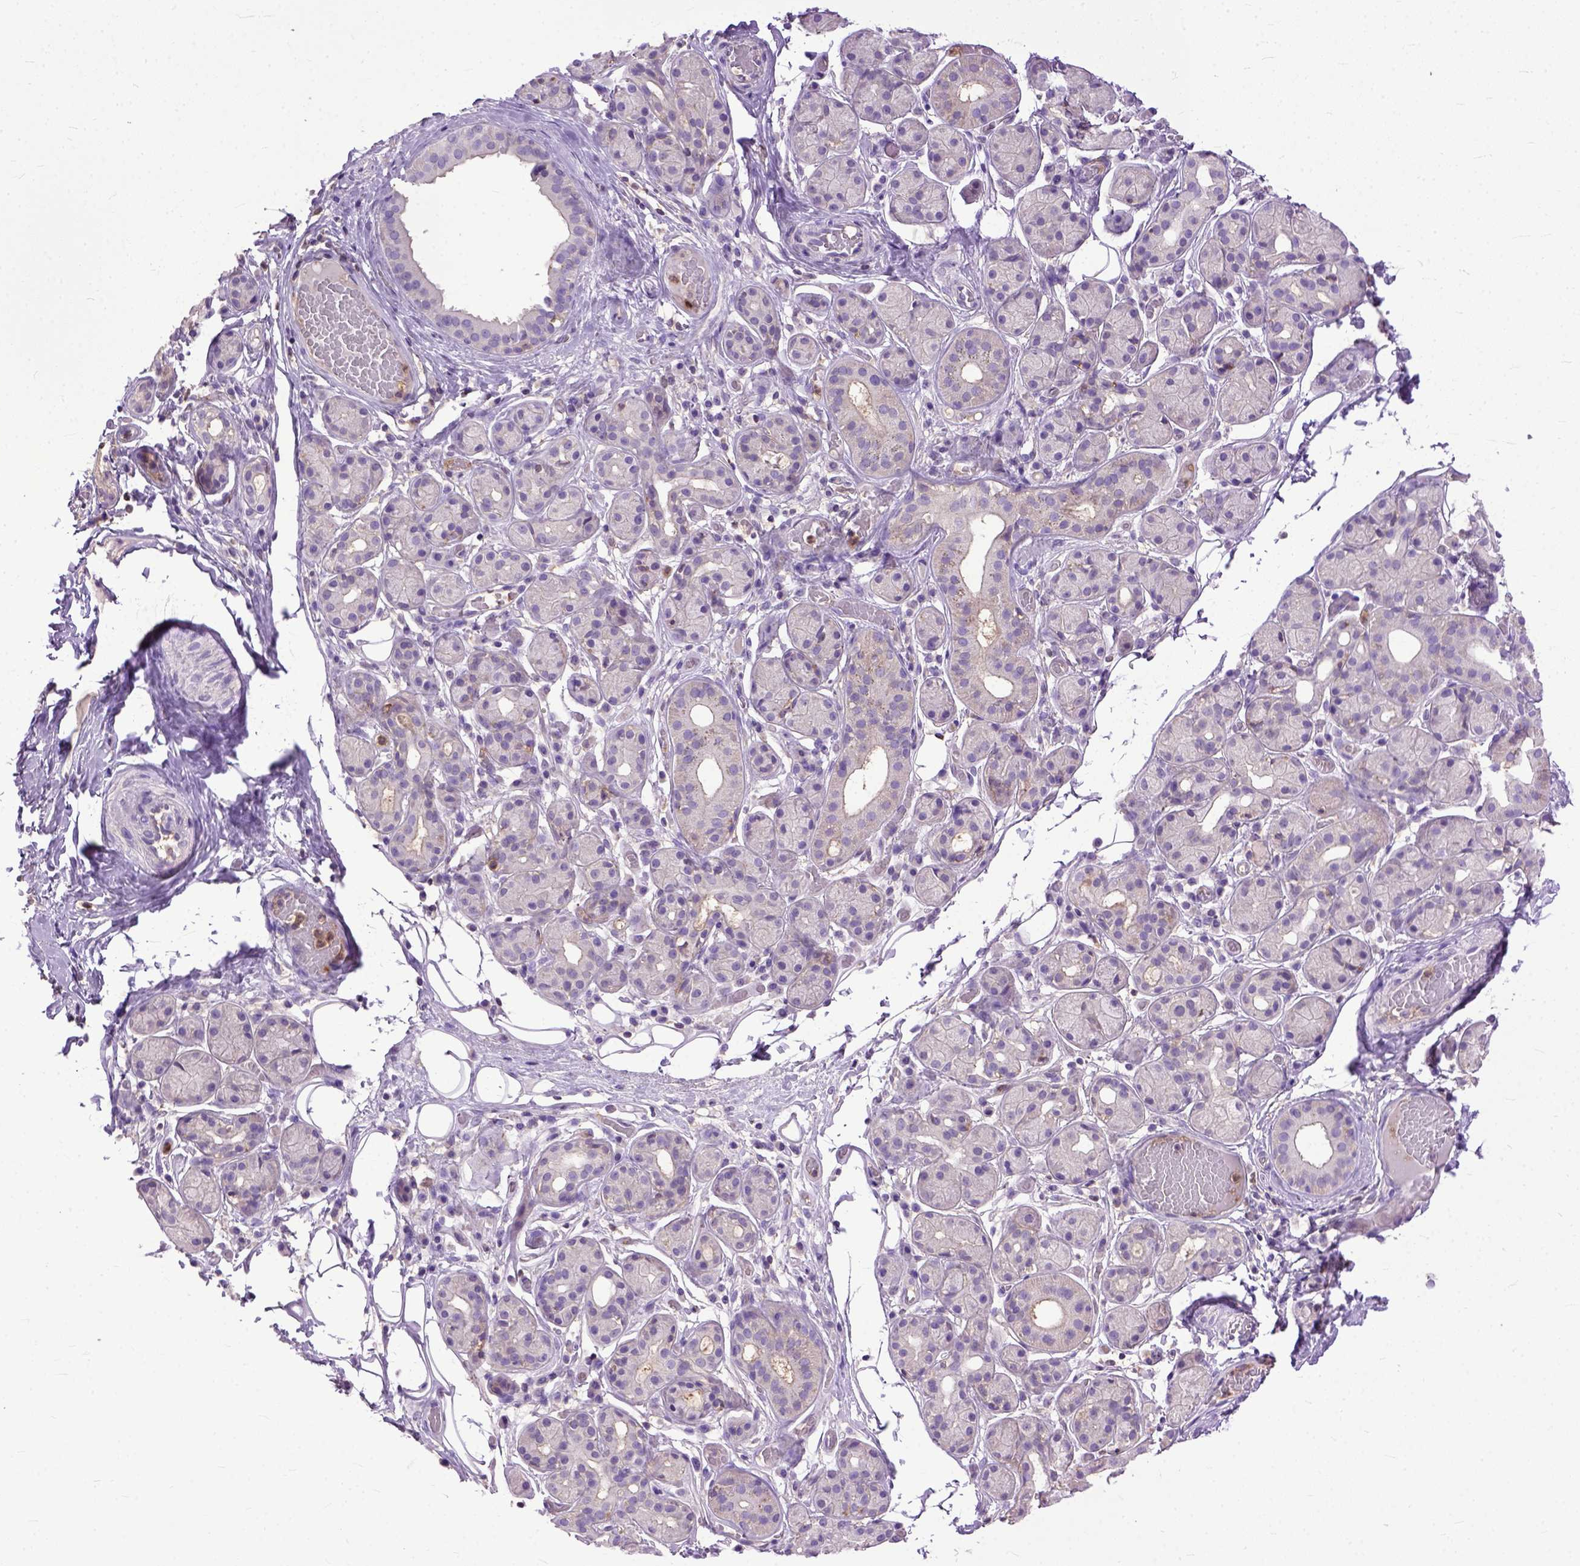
{"staining": {"intensity": "weak", "quantity": "<25%", "location": "cytoplasmic/membranous"}, "tissue": "salivary gland", "cell_type": "Glandular cells", "image_type": "normal", "snomed": [{"axis": "morphology", "description": "Normal tissue, NOS"}, {"axis": "topography", "description": "Salivary gland"}, {"axis": "topography", "description": "Peripheral nerve tissue"}], "caption": "The photomicrograph shows no significant expression in glandular cells of salivary gland. The staining is performed using DAB brown chromogen with nuclei counter-stained in using hematoxylin.", "gene": "NAMPT", "patient": {"sex": "male", "age": 71}}